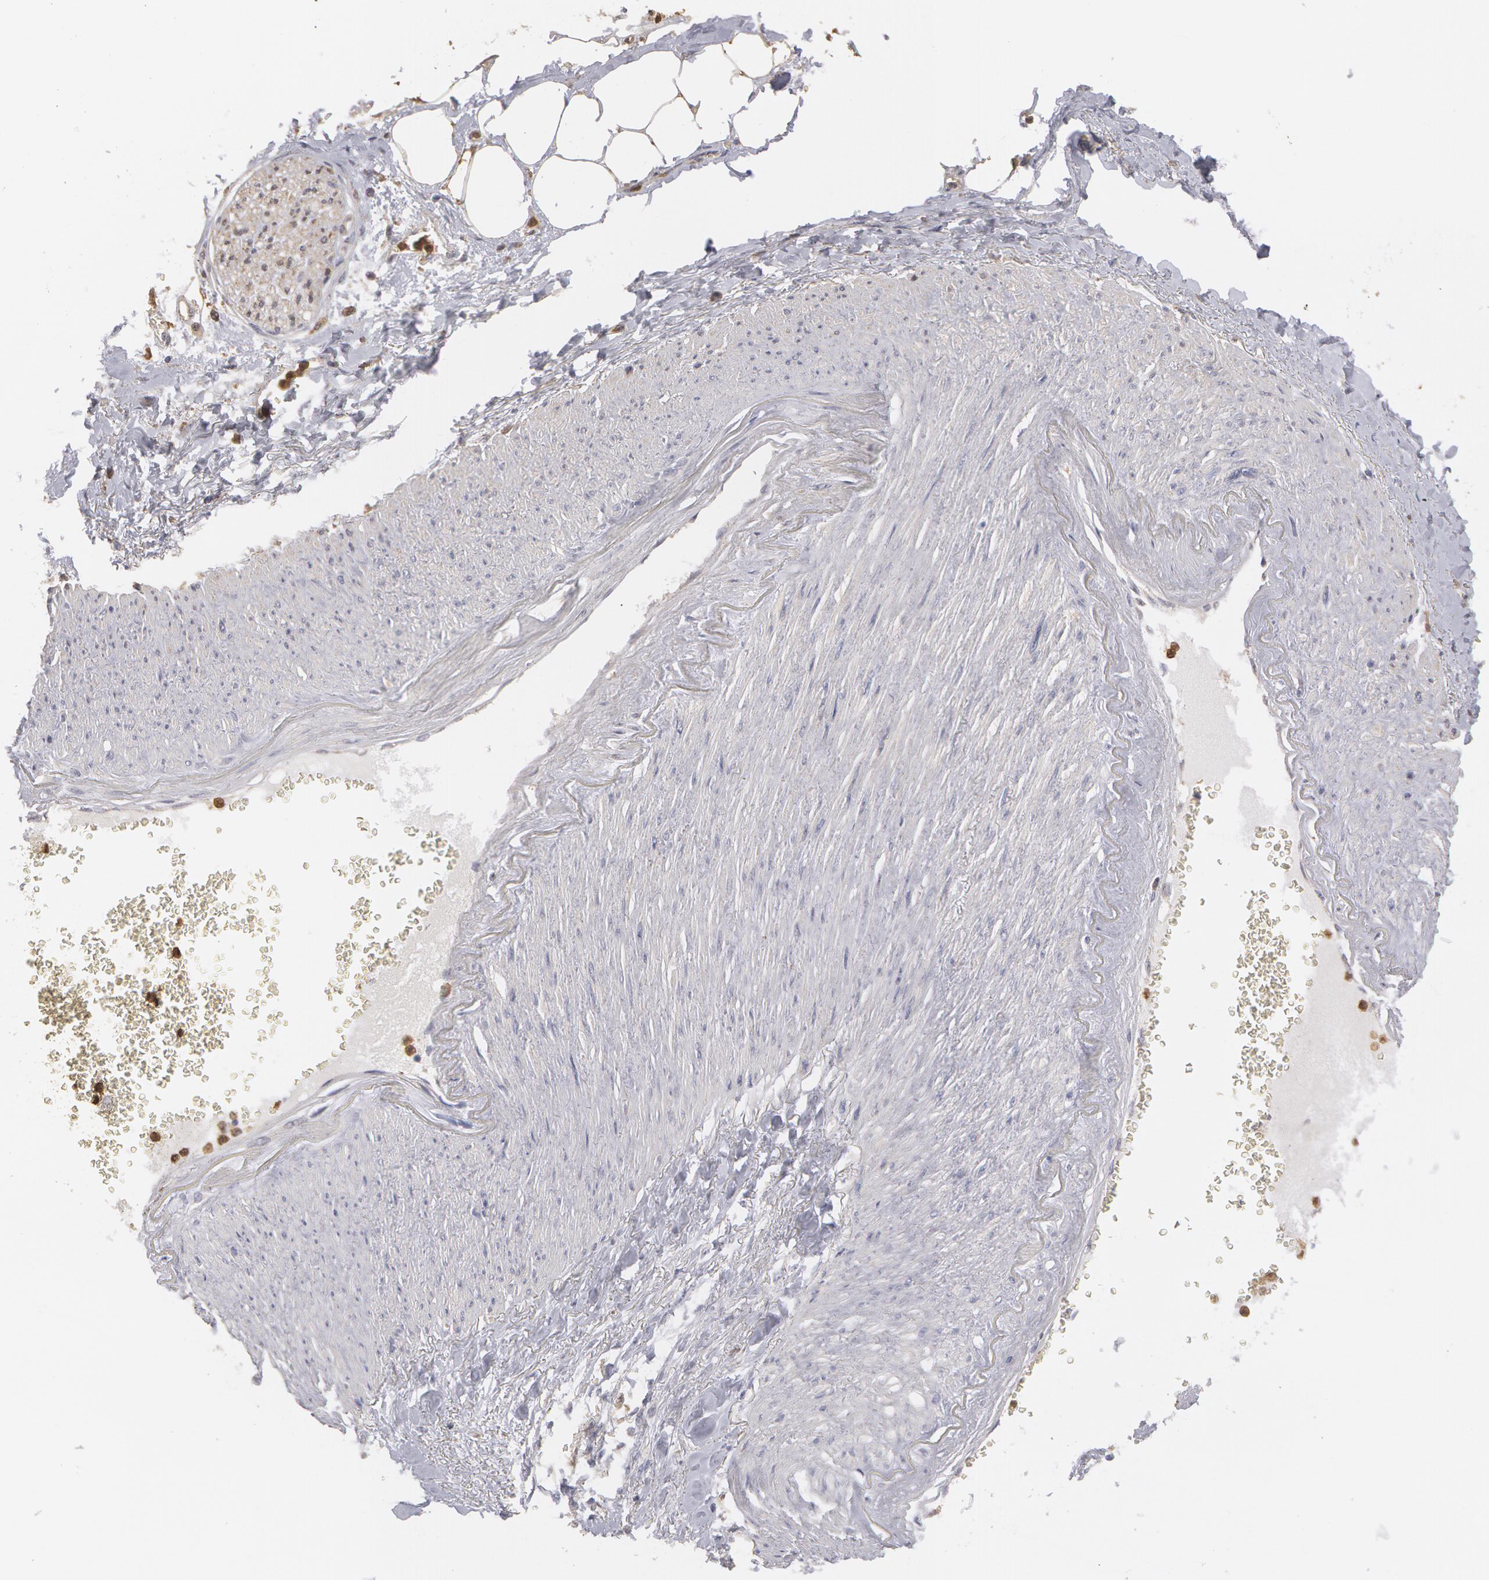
{"staining": {"intensity": "weak", "quantity": "25%-75%", "location": "cytoplasmic/membranous"}, "tissue": "pancreatic cancer", "cell_type": "Tumor cells", "image_type": "cancer", "snomed": [{"axis": "morphology", "description": "Adenocarcinoma, NOS"}, {"axis": "topography", "description": "Pancreas"}], "caption": "Immunohistochemistry (IHC) (DAB) staining of pancreatic adenocarcinoma exhibits weak cytoplasmic/membranous protein staining in approximately 25%-75% of tumor cells. The staining is performed using DAB (3,3'-diaminobenzidine) brown chromogen to label protein expression. The nuclei are counter-stained blue using hematoxylin.", "gene": "CAT", "patient": {"sex": "female", "age": 70}}